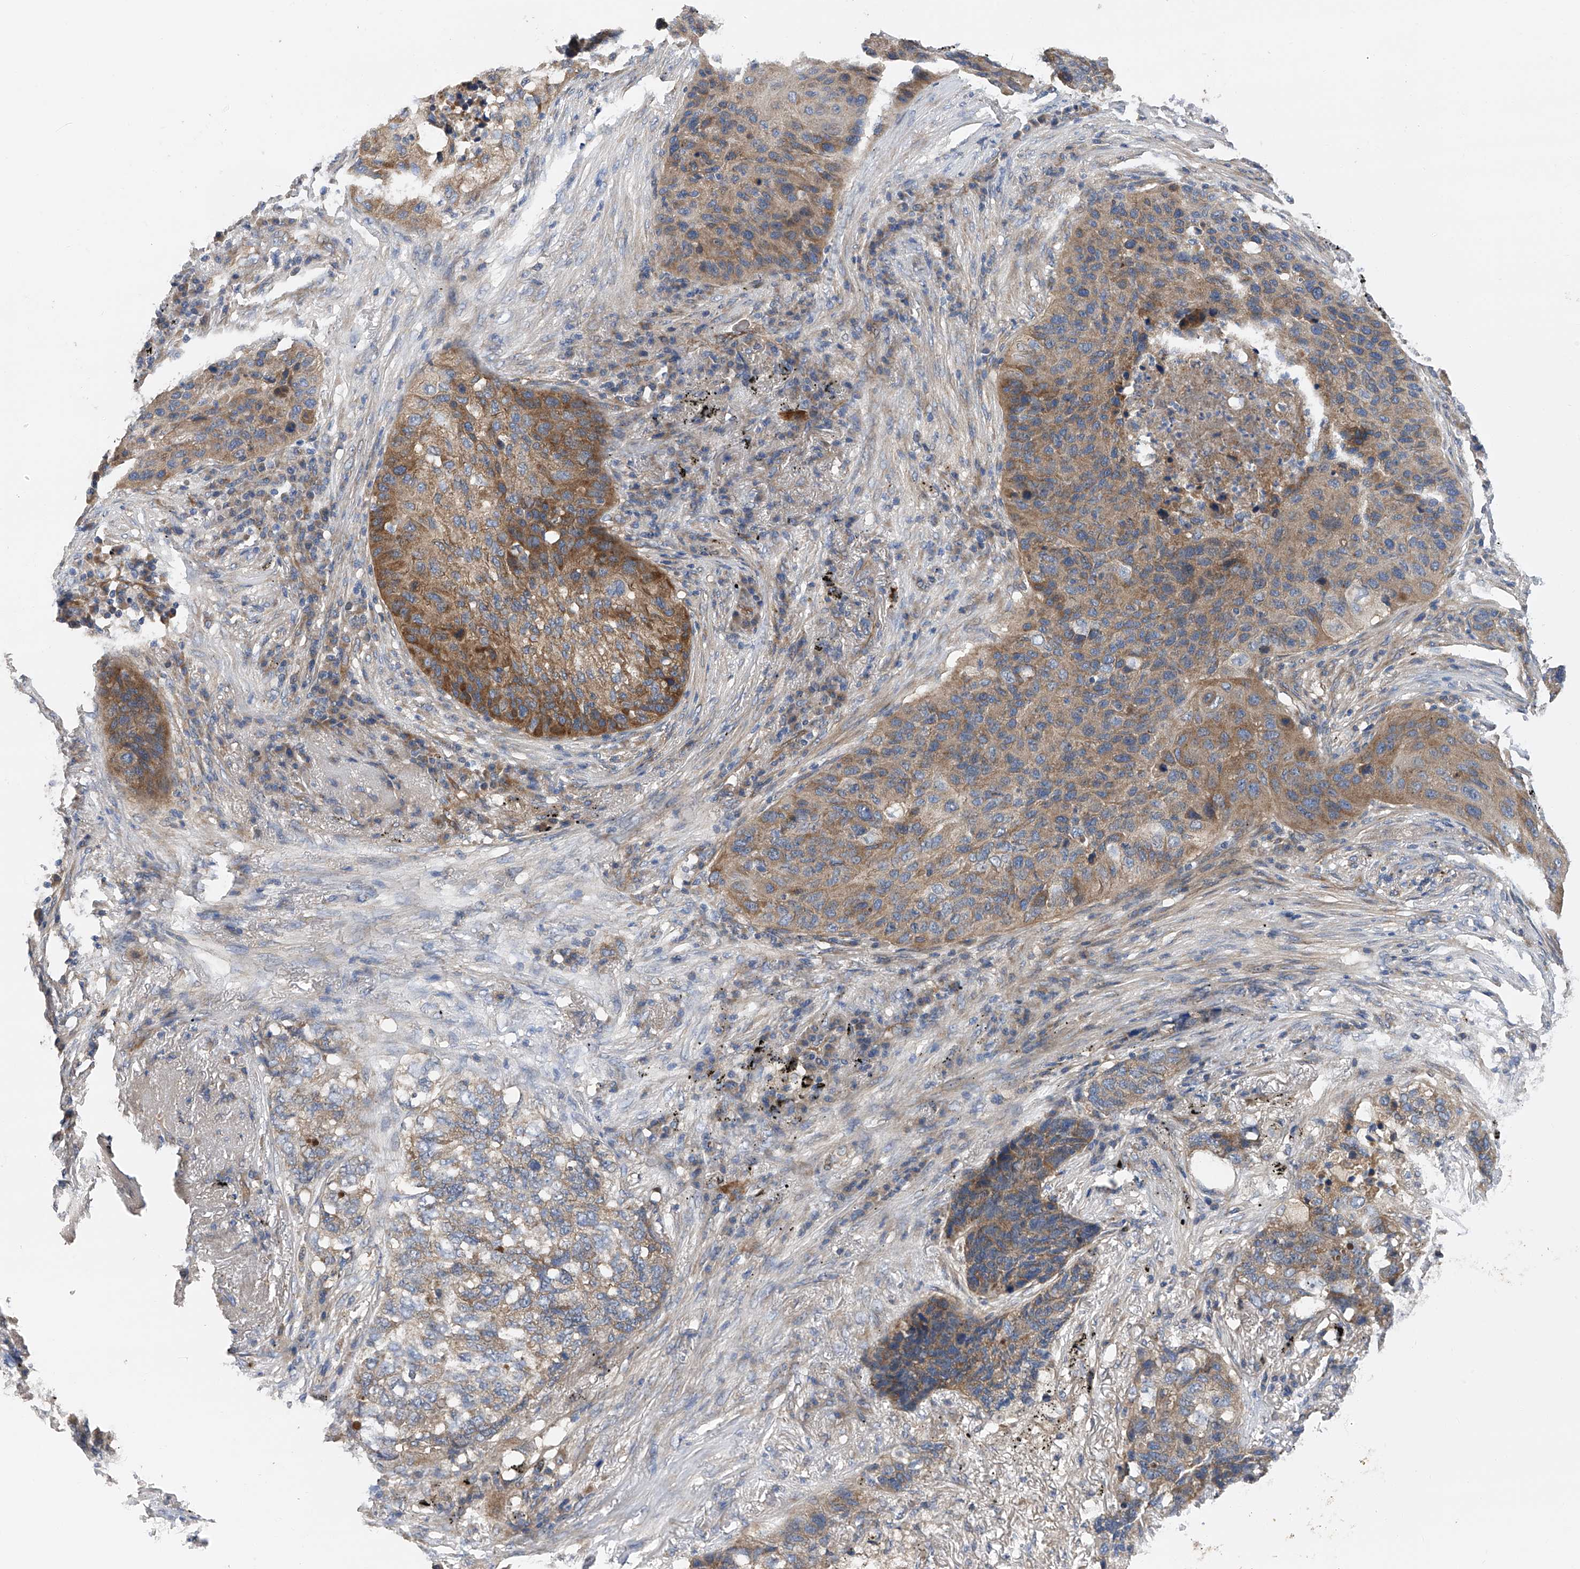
{"staining": {"intensity": "moderate", "quantity": ">75%", "location": "cytoplasmic/membranous"}, "tissue": "lung cancer", "cell_type": "Tumor cells", "image_type": "cancer", "snomed": [{"axis": "morphology", "description": "Squamous cell carcinoma, NOS"}, {"axis": "topography", "description": "Lung"}], "caption": "Approximately >75% of tumor cells in human lung cancer reveal moderate cytoplasmic/membranous protein expression as visualized by brown immunohistochemical staining.", "gene": "PTK2", "patient": {"sex": "female", "age": 63}}